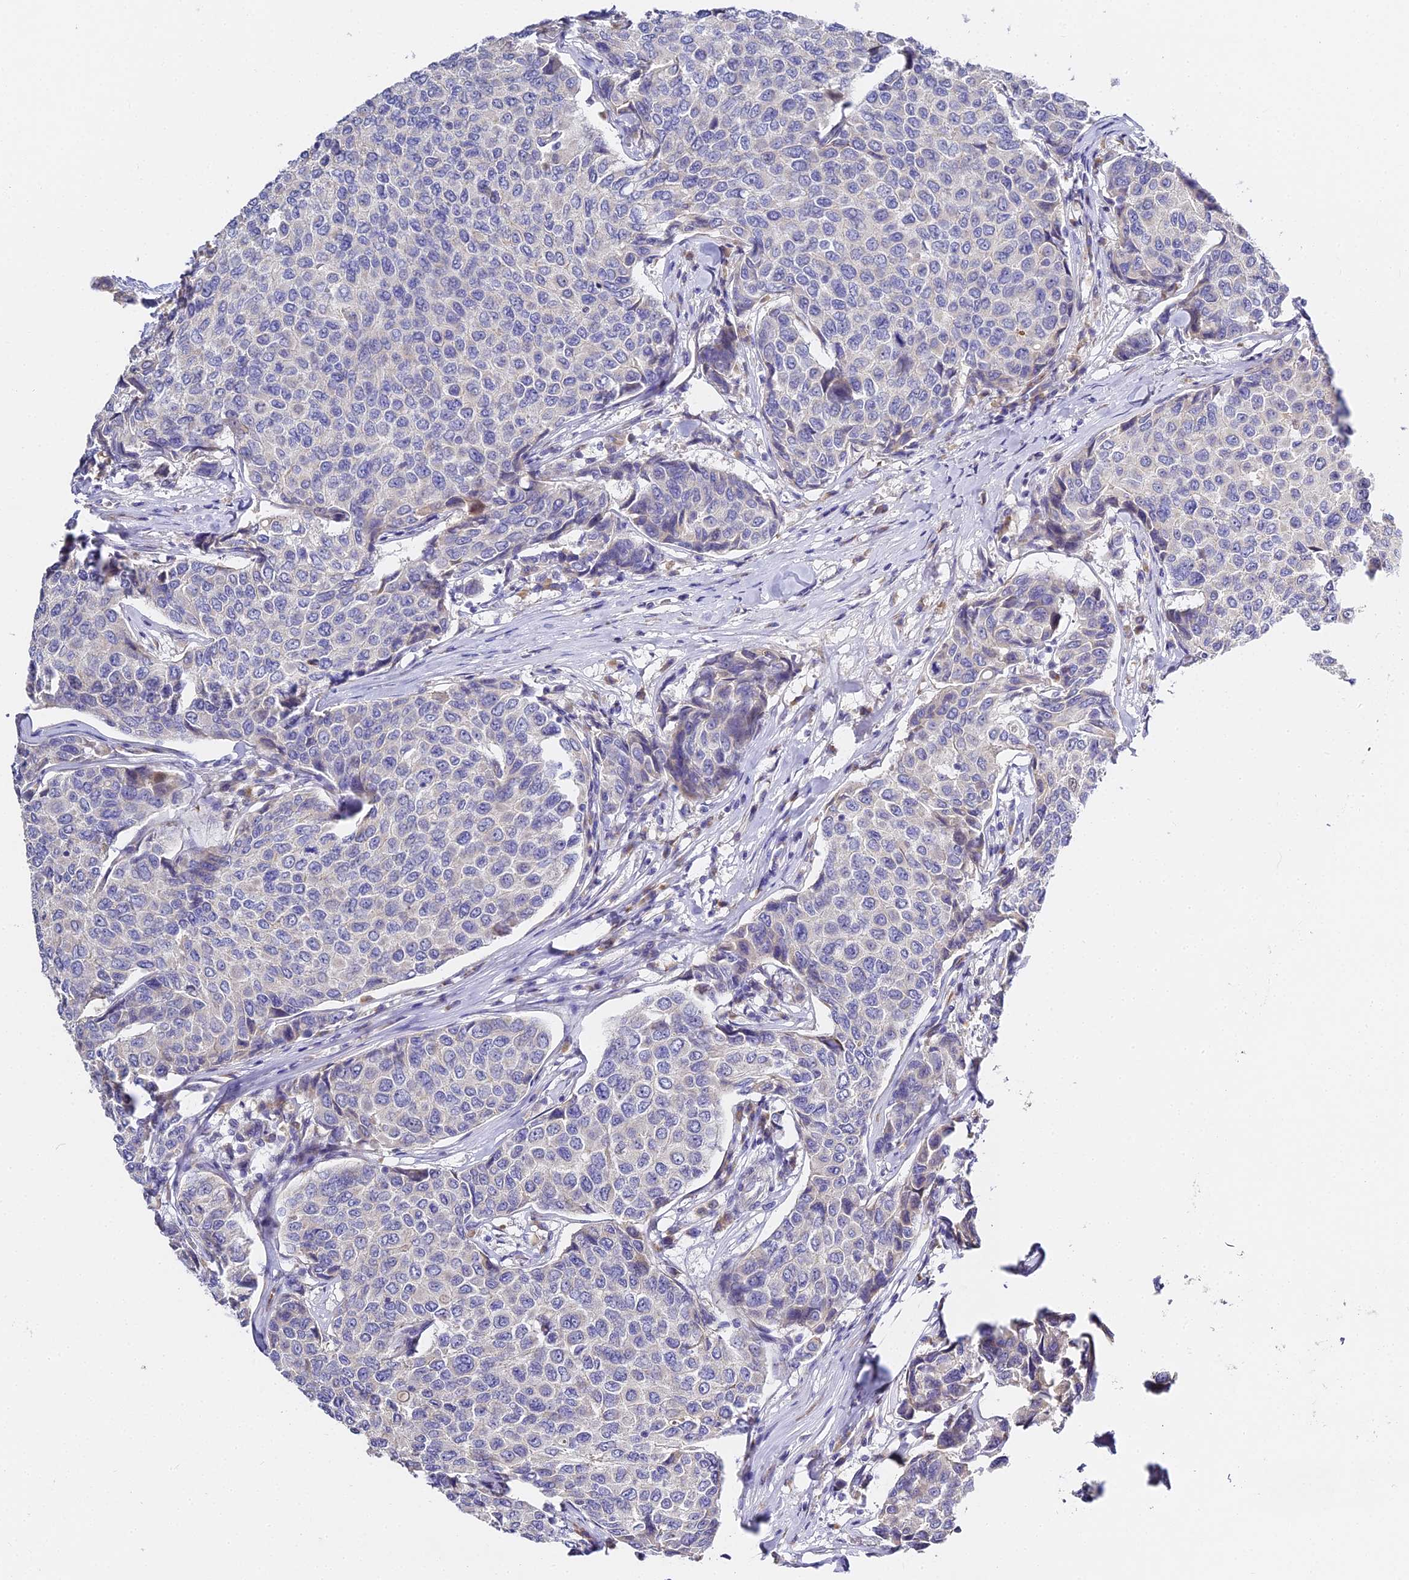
{"staining": {"intensity": "negative", "quantity": "none", "location": "none"}, "tissue": "breast cancer", "cell_type": "Tumor cells", "image_type": "cancer", "snomed": [{"axis": "morphology", "description": "Duct carcinoma"}, {"axis": "topography", "description": "Breast"}], "caption": "This histopathology image is of breast cancer stained with IHC to label a protein in brown with the nuclei are counter-stained blue. There is no positivity in tumor cells.", "gene": "SERP1", "patient": {"sex": "female", "age": 55}}